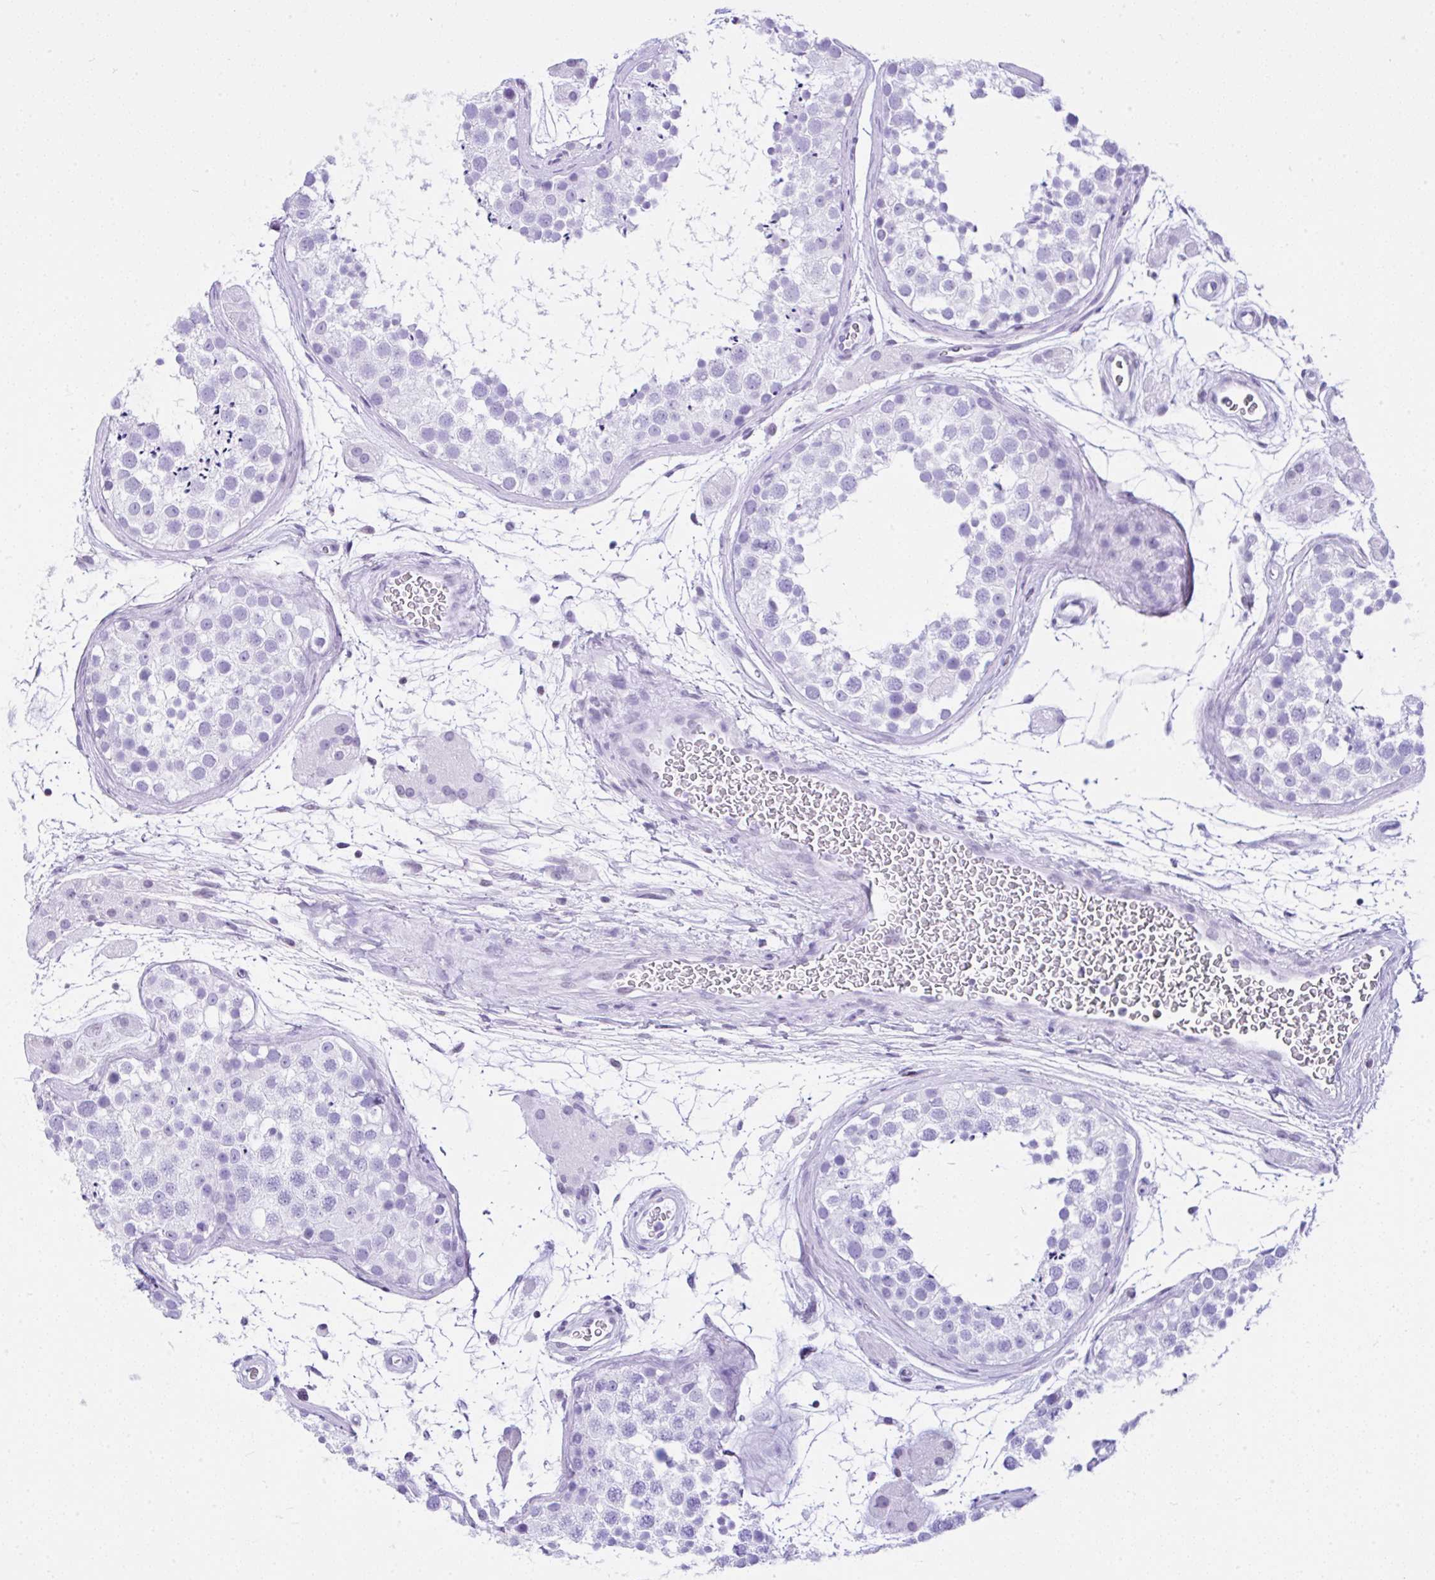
{"staining": {"intensity": "negative", "quantity": "none", "location": "none"}, "tissue": "testis", "cell_type": "Cells in seminiferous ducts", "image_type": "normal", "snomed": [{"axis": "morphology", "description": "Normal tissue, NOS"}, {"axis": "topography", "description": "Testis"}], "caption": "Benign testis was stained to show a protein in brown. There is no significant staining in cells in seminiferous ducts. The staining is performed using DAB brown chromogen with nuclei counter-stained in using hematoxylin.", "gene": "KRT27", "patient": {"sex": "male", "age": 41}}